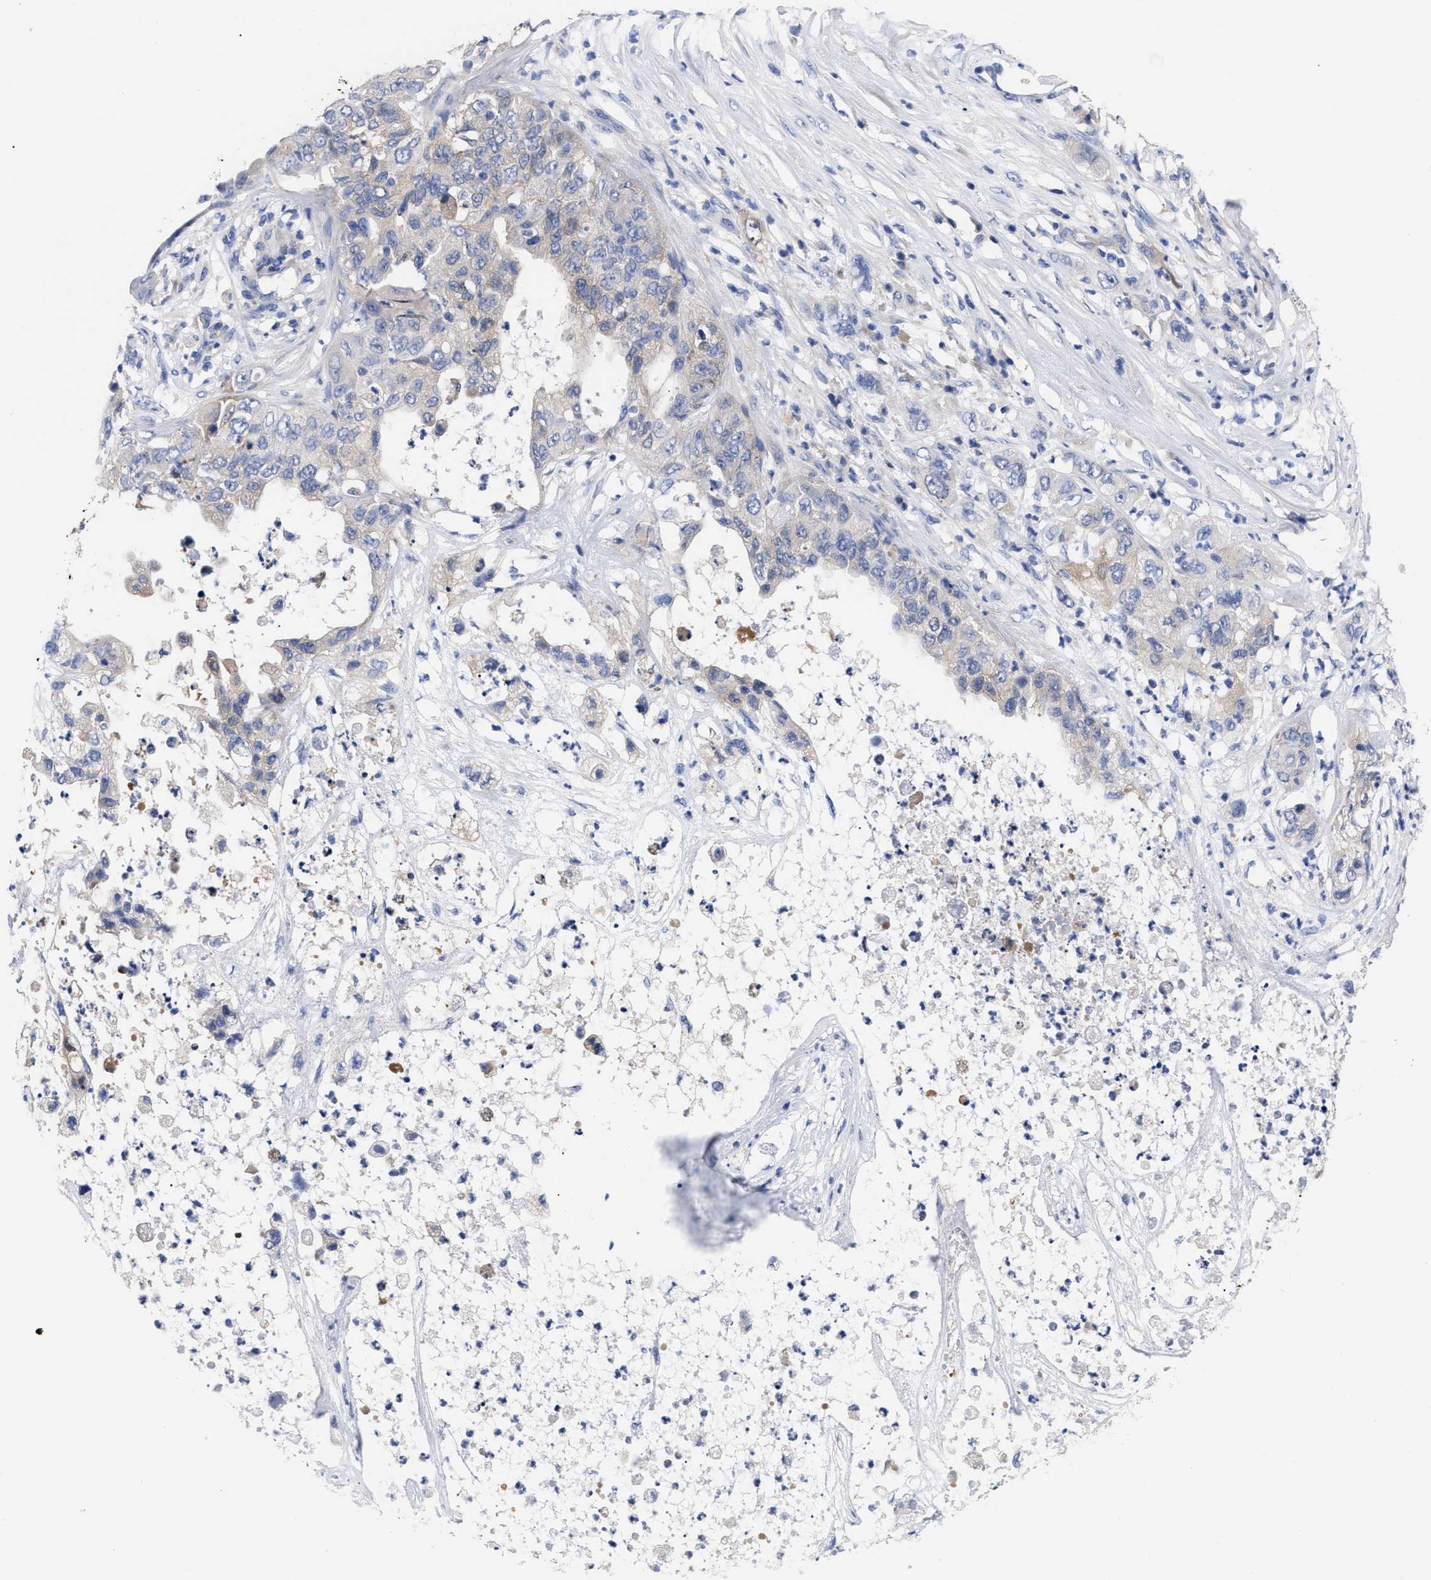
{"staining": {"intensity": "negative", "quantity": "none", "location": "none"}, "tissue": "pancreatic cancer", "cell_type": "Tumor cells", "image_type": "cancer", "snomed": [{"axis": "morphology", "description": "Adenocarcinoma, NOS"}, {"axis": "topography", "description": "Pancreas"}], "caption": "There is no significant staining in tumor cells of pancreatic cancer.", "gene": "RBKS", "patient": {"sex": "female", "age": 78}}